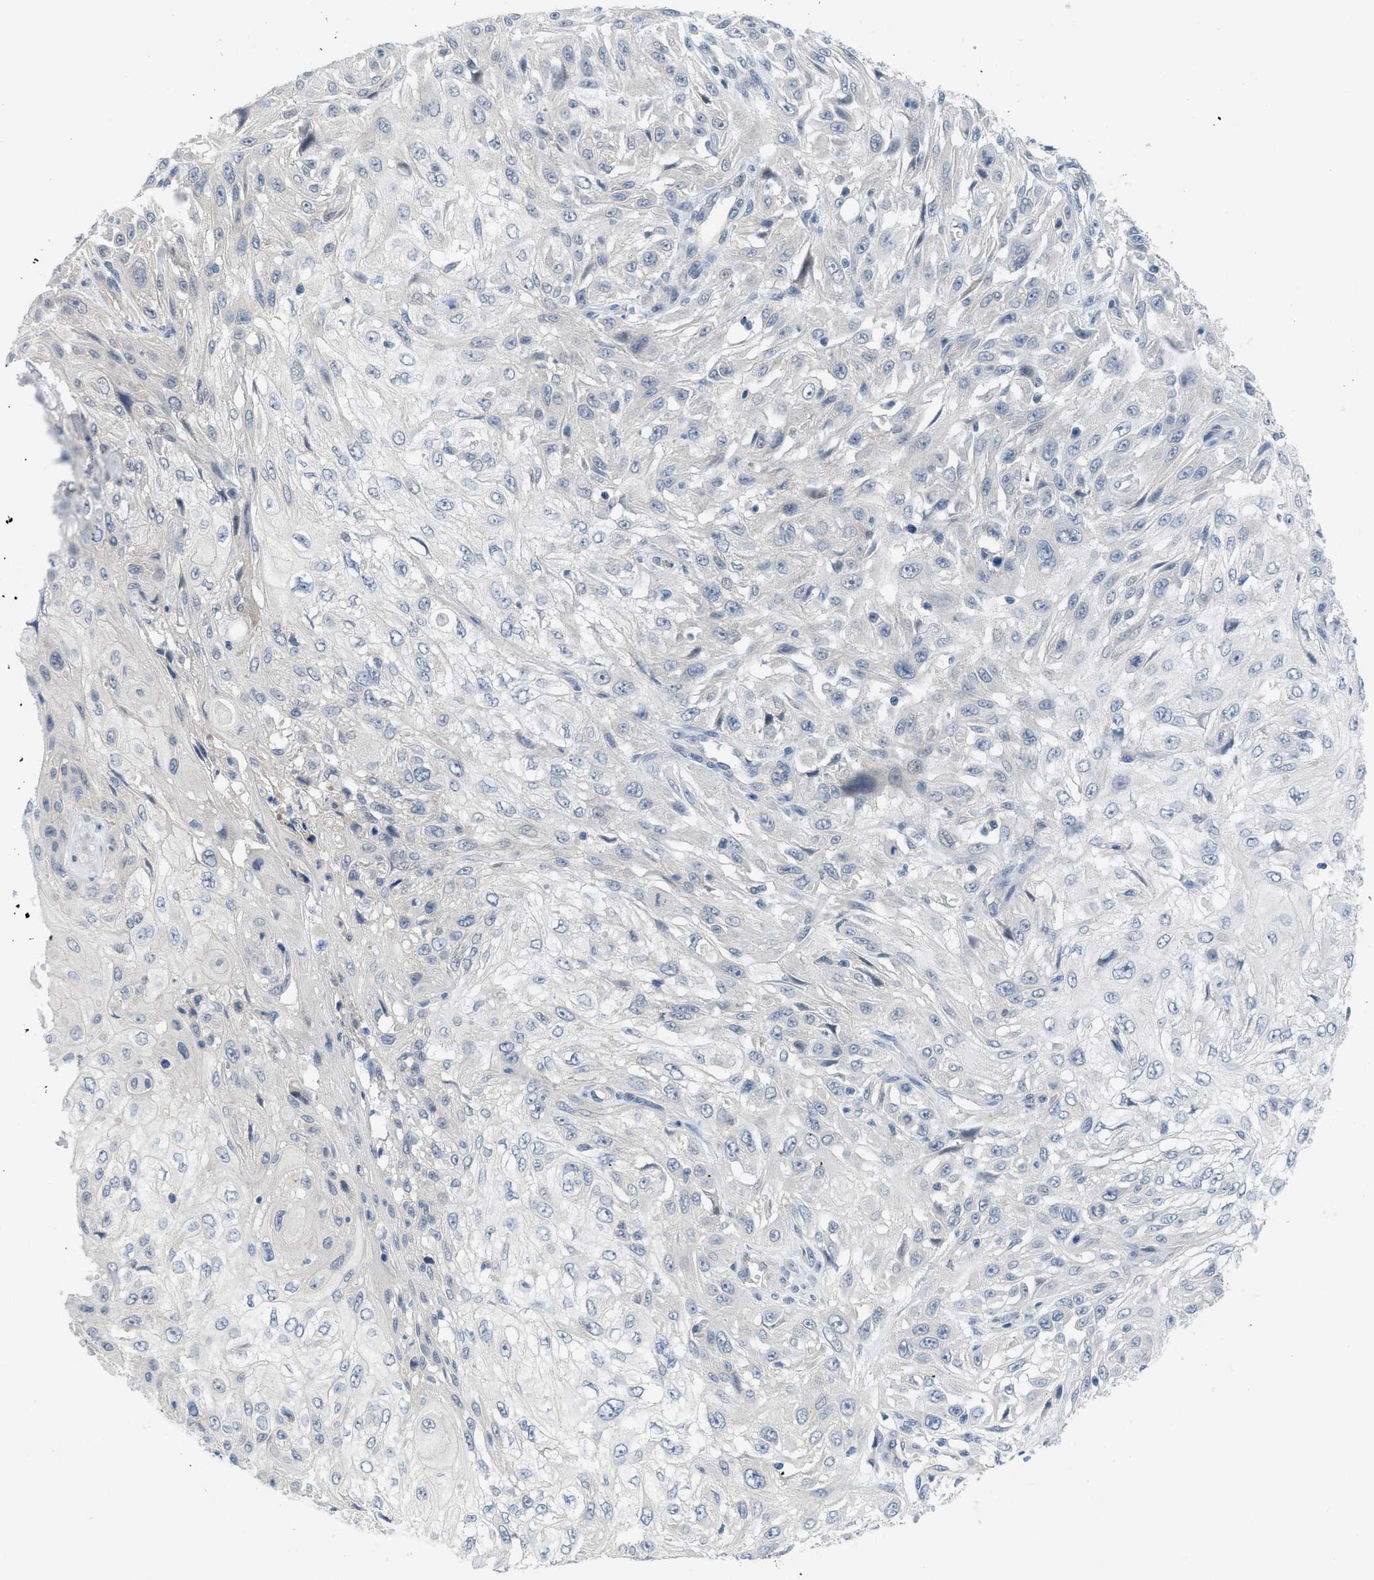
{"staining": {"intensity": "negative", "quantity": "none", "location": "none"}, "tissue": "skin cancer", "cell_type": "Tumor cells", "image_type": "cancer", "snomed": [{"axis": "morphology", "description": "Squamous cell carcinoma, NOS"}, {"axis": "topography", "description": "Skin"}], "caption": "Image shows no significant protein staining in tumor cells of skin cancer. (IHC, brightfield microscopy, high magnification).", "gene": "TNFAIP1", "patient": {"sex": "male", "age": 75}}